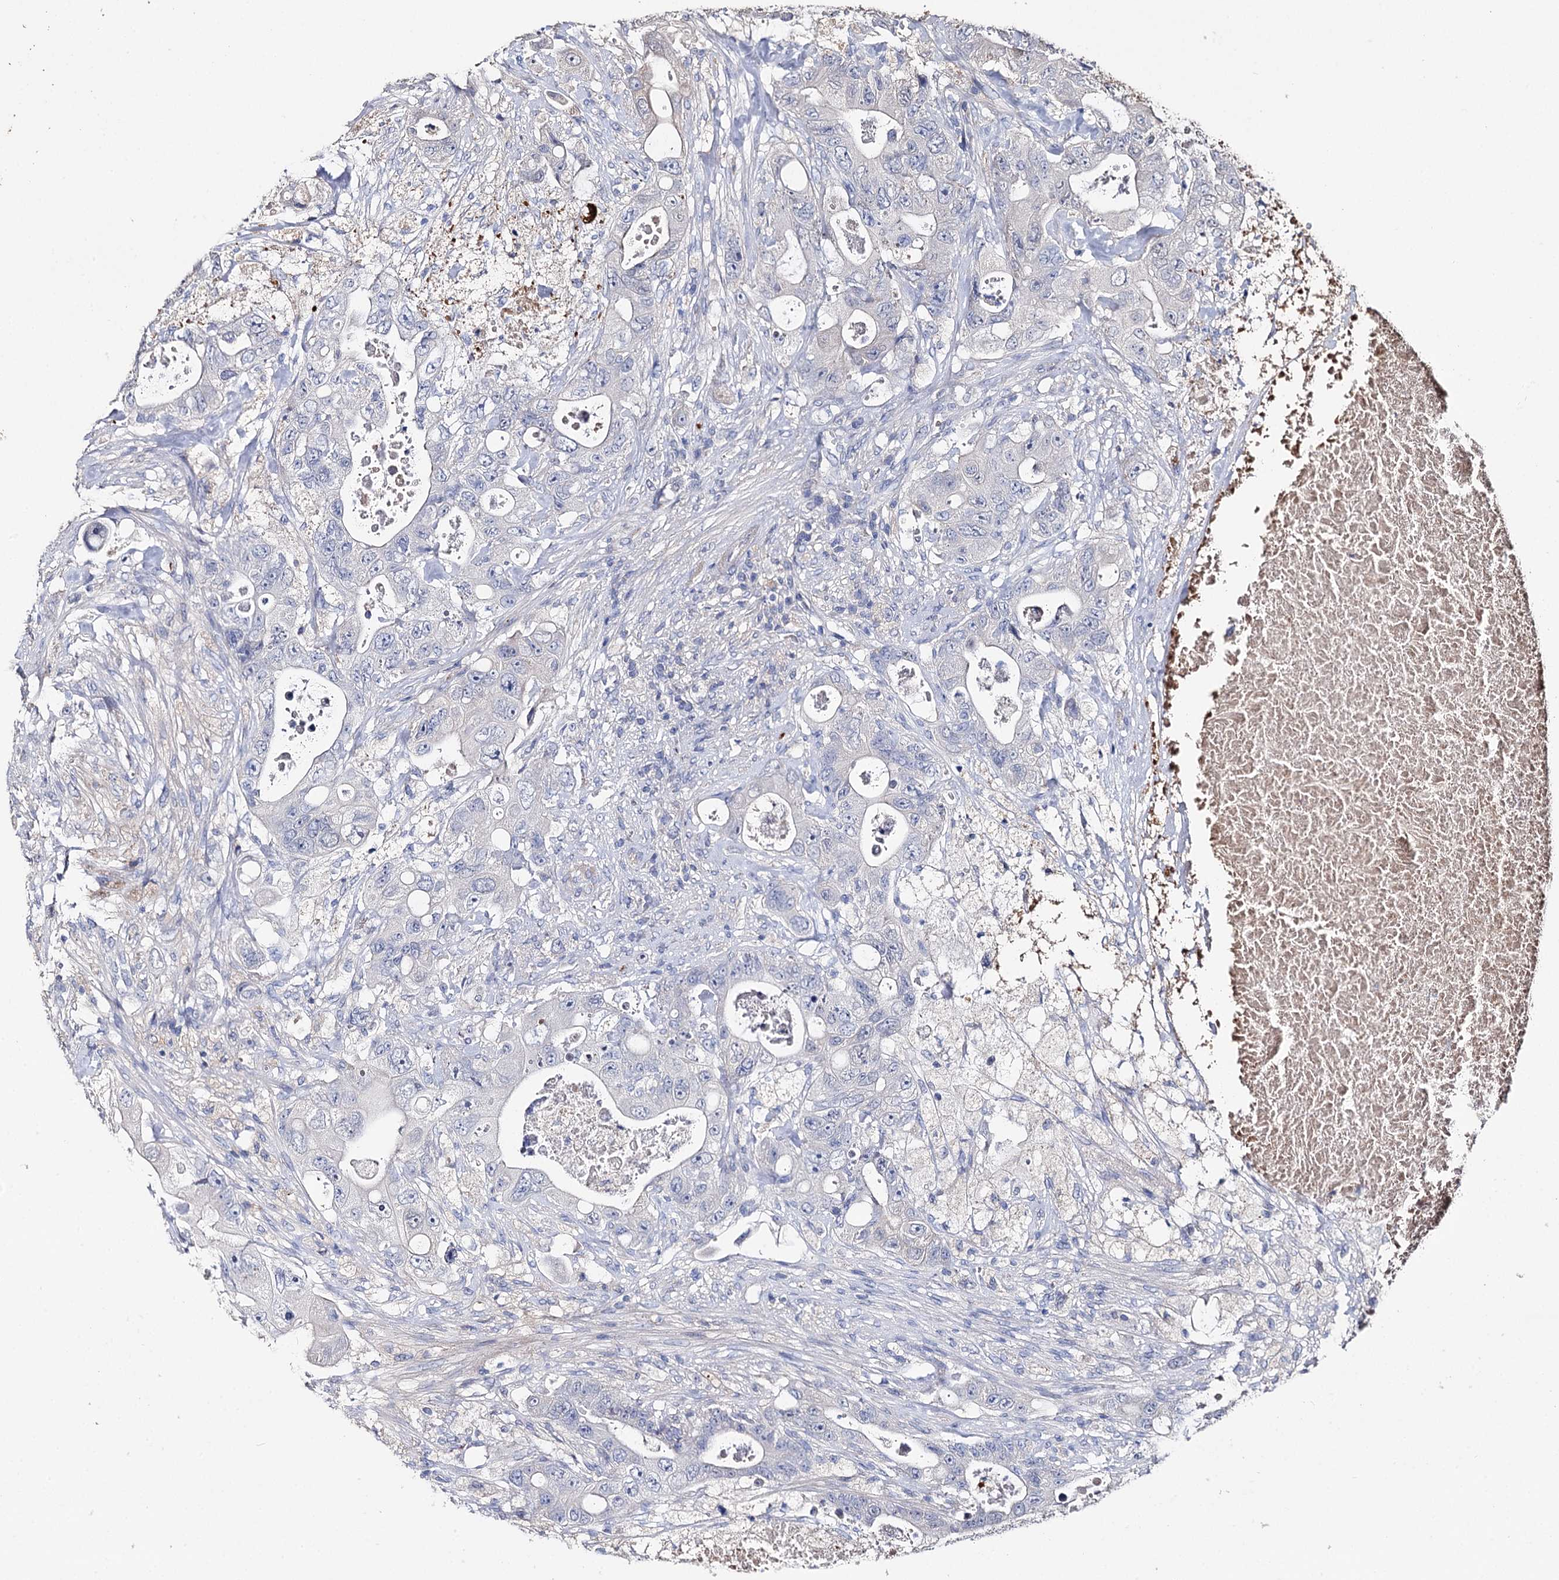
{"staining": {"intensity": "negative", "quantity": "none", "location": "none"}, "tissue": "colorectal cancer", "cell_type": "Tumor cells", "image_type": "cancer", "snomed": [{"axis": "morphology", "description": "Adenocarcinoma, NOS"}, {"axis": "topography", "description": "Colon"}], "caption": "Immunohistochemistry (IHC) micrograph of colorectal adenocarcinoma stained for a protein (brown), which displays no expression in tumor cells. Brightfield microscopy of immunohistochemistry stained with DAB (brown) and hematoxylin (blue), captured at high magnification.", "gene": "DNAH6", "patient": {"sex": "female", "age": 46}}